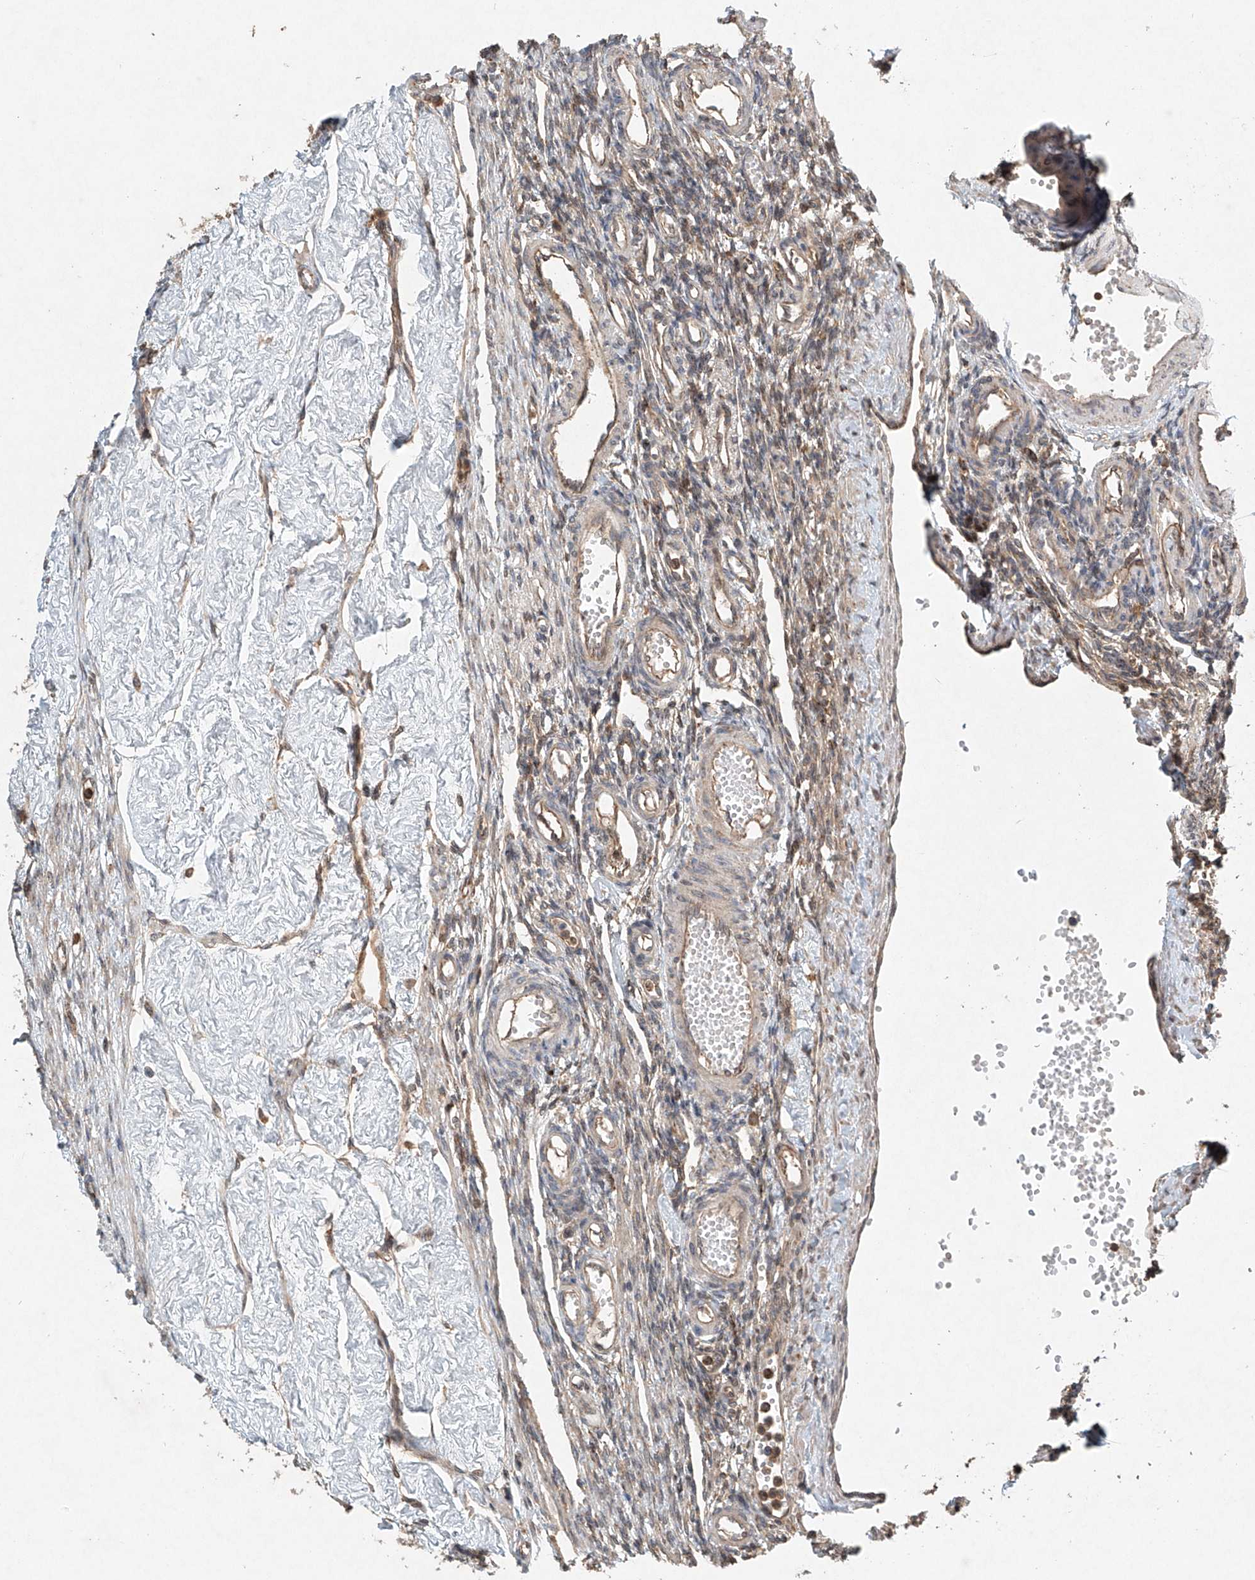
{"staining": {"intensity": "moderate", "quantity": ">75%", "location": "cytoplasmic/membranous"}, "tissue": "ovary", "cell_type": "Follicle cells", "image_type": "normal", "snomed": [{"axis": "morphology", "description": "Normal tissue, NOS"}, {"axis": "morphology", "description": "Cyst, NOS"}, {"axis": "topography", "description": "Ovary"}], "caption": "Protein analysis of benign ovary shows moderate cytoplasmic/membranous staining in about >75% of follicle cells. The protein of interest is shown in brown color, while the nuclei are stained blue.", "gene": "DCAF11", "patient": {"sex": "female", "age": 33}}